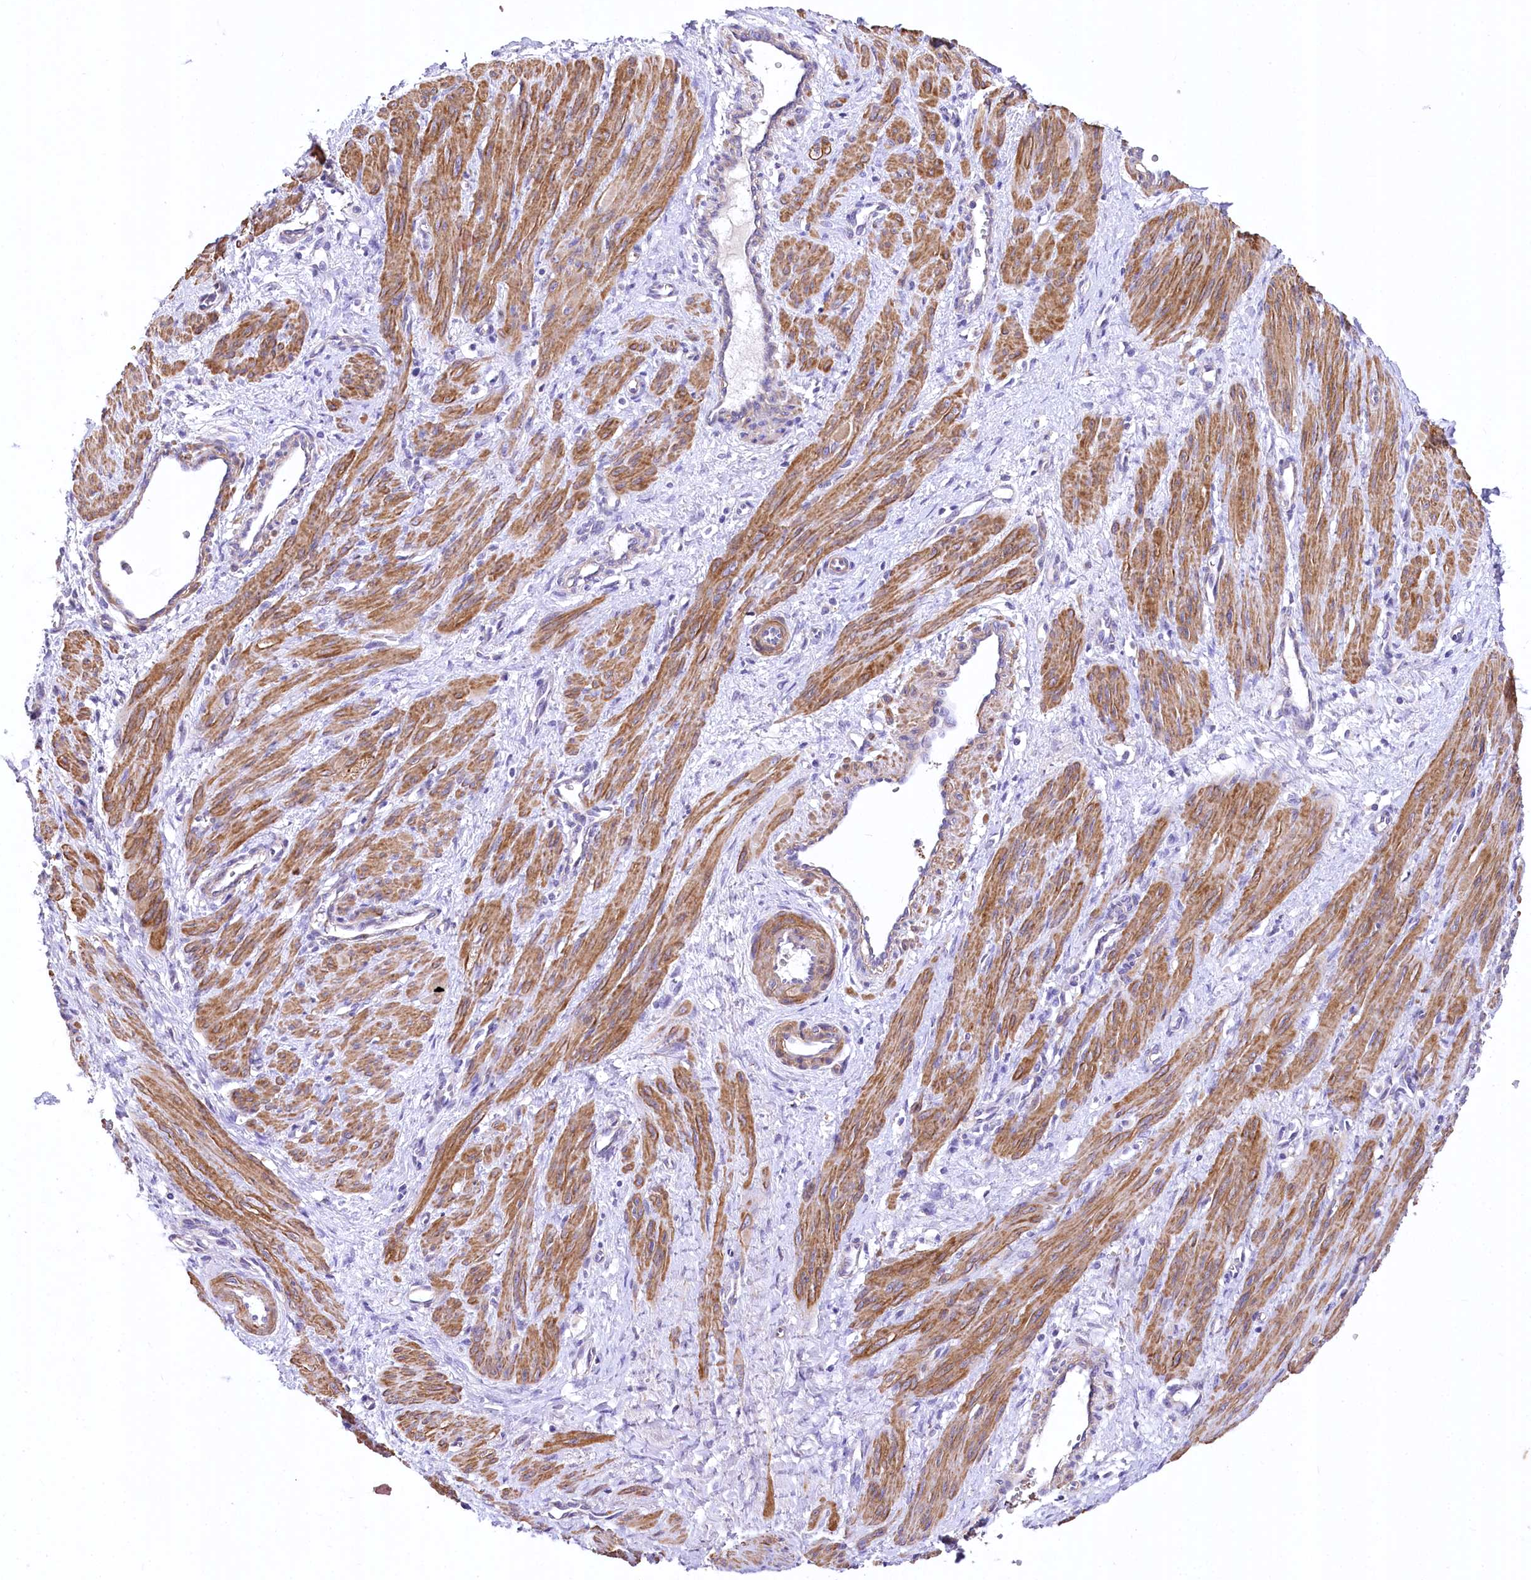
{"staining": {"intensity": "moderate", "quantity": ">75%", "location": "cytoplasmic/membranous"}, "tissue": "smooth muscle", "cell_type": "Smooth muscle cells", "image_type": "normal", "snomed": [{"axis": "morphology", "description": "Normal tissue, NOS"}, {"axis": "topography", "description": "Endometrium"}], "caption": "Smooth muscle stained for a protein demonstrates moderate cytoplasmic/membranous positivity in smooth muscle cells. The staining was performed using DAB to visualize the protein expression in brown, while the nuclei were stained in blue with hematoxylin (Magnification: 20x).", "gene": "RDH16", "patient": {"sex": "female", "age": 33}}